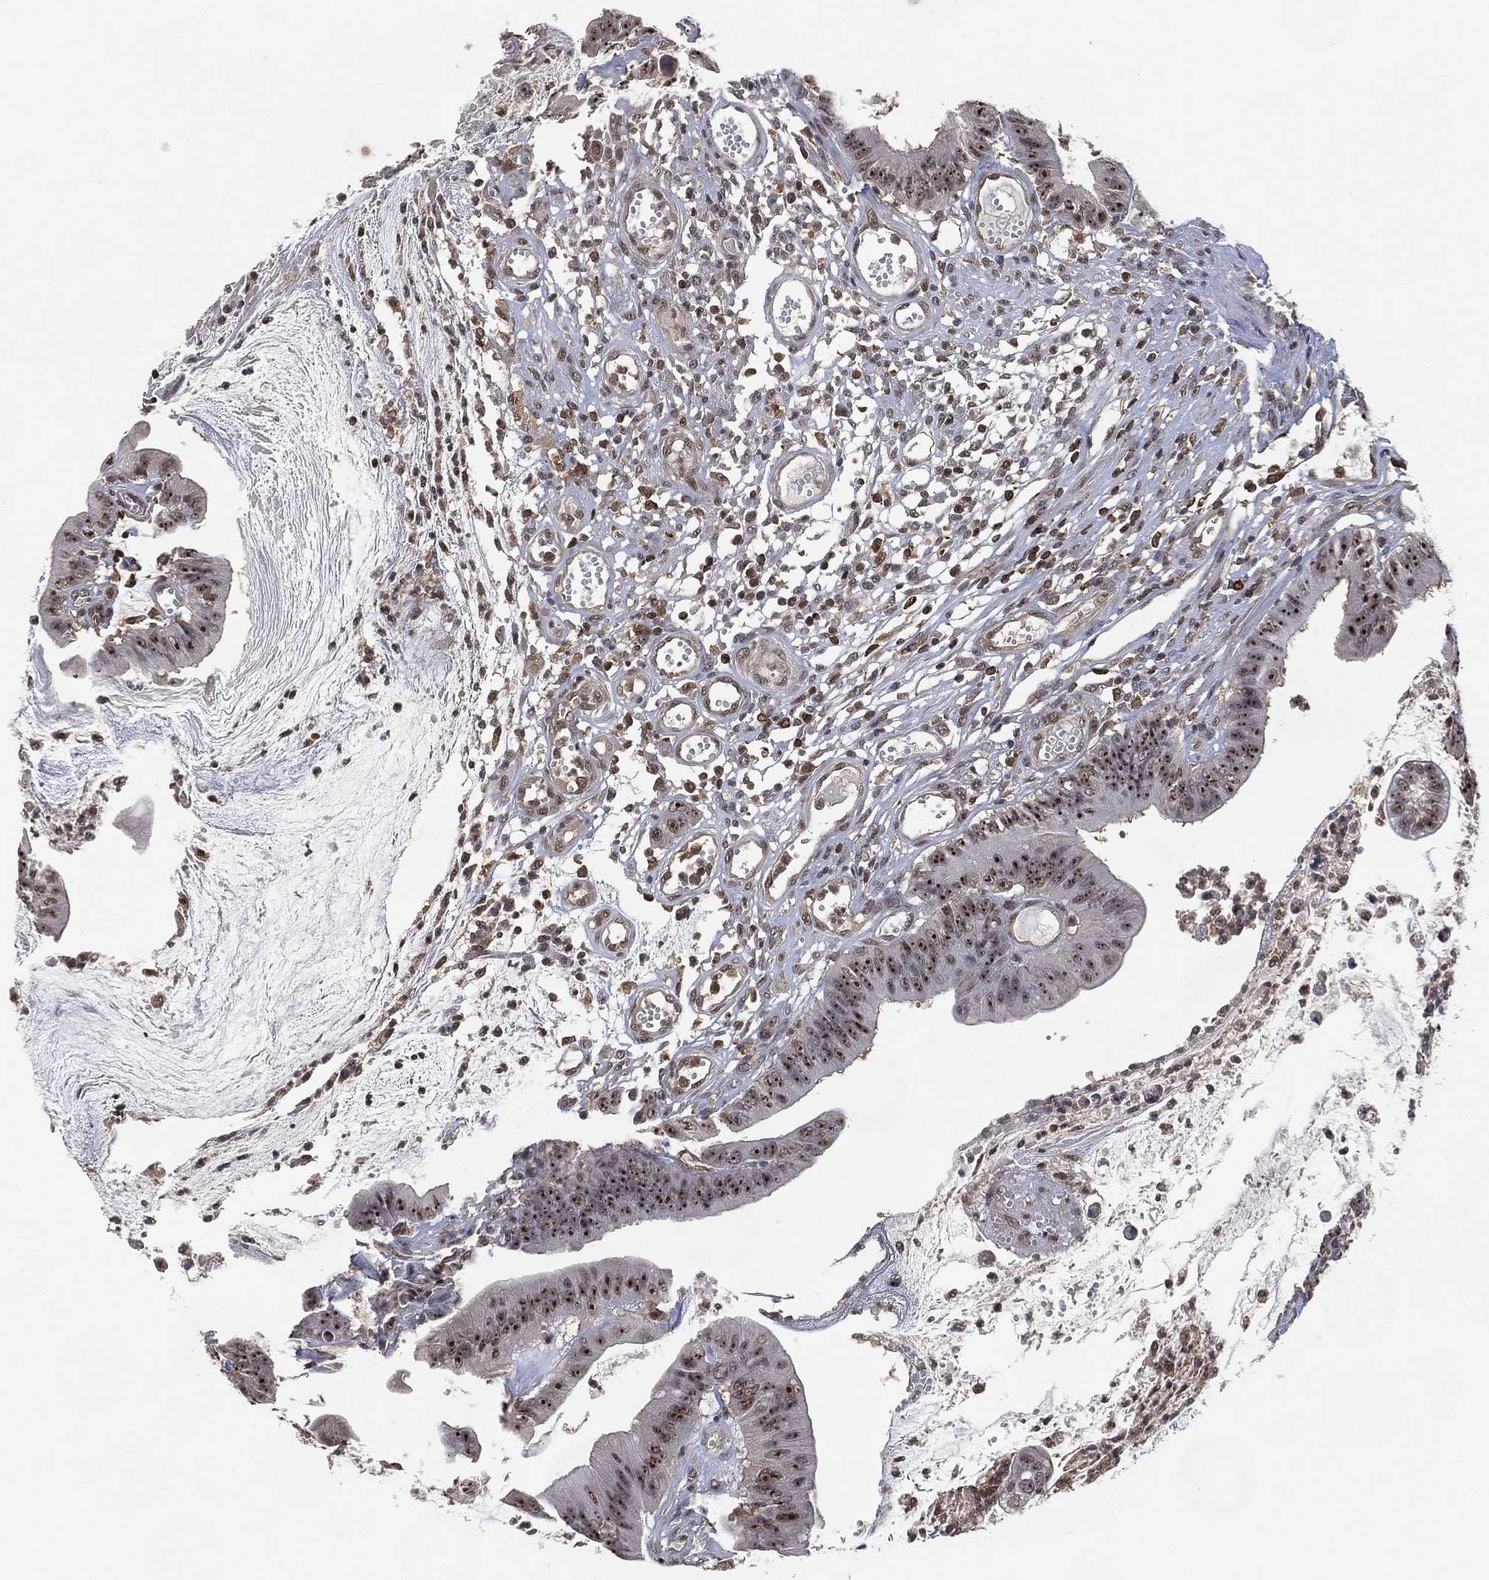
{"staining": {"intensity": "moderate", "quantity": ">75%", "location": "nuclear"}, "tissue": "colorectal cancer", "cell_type": "Tumor cells", "image_type": "cancer", "snomed": [{"axis": "morphology", "description": "Adenocarcinoma, NOS"}, {"axis": "topography", "description": "Colon"}], "caption": "Immunohistochemistry micrograph of human colorectal cancer (adenocarcinoma) stained for a protein (brown), which demonstrates medium levels of moderate nuclear positivity in approximately >75% of tumor cells.", "gene": "WDR26", "patient": {"sex": "female", "age": 69}}